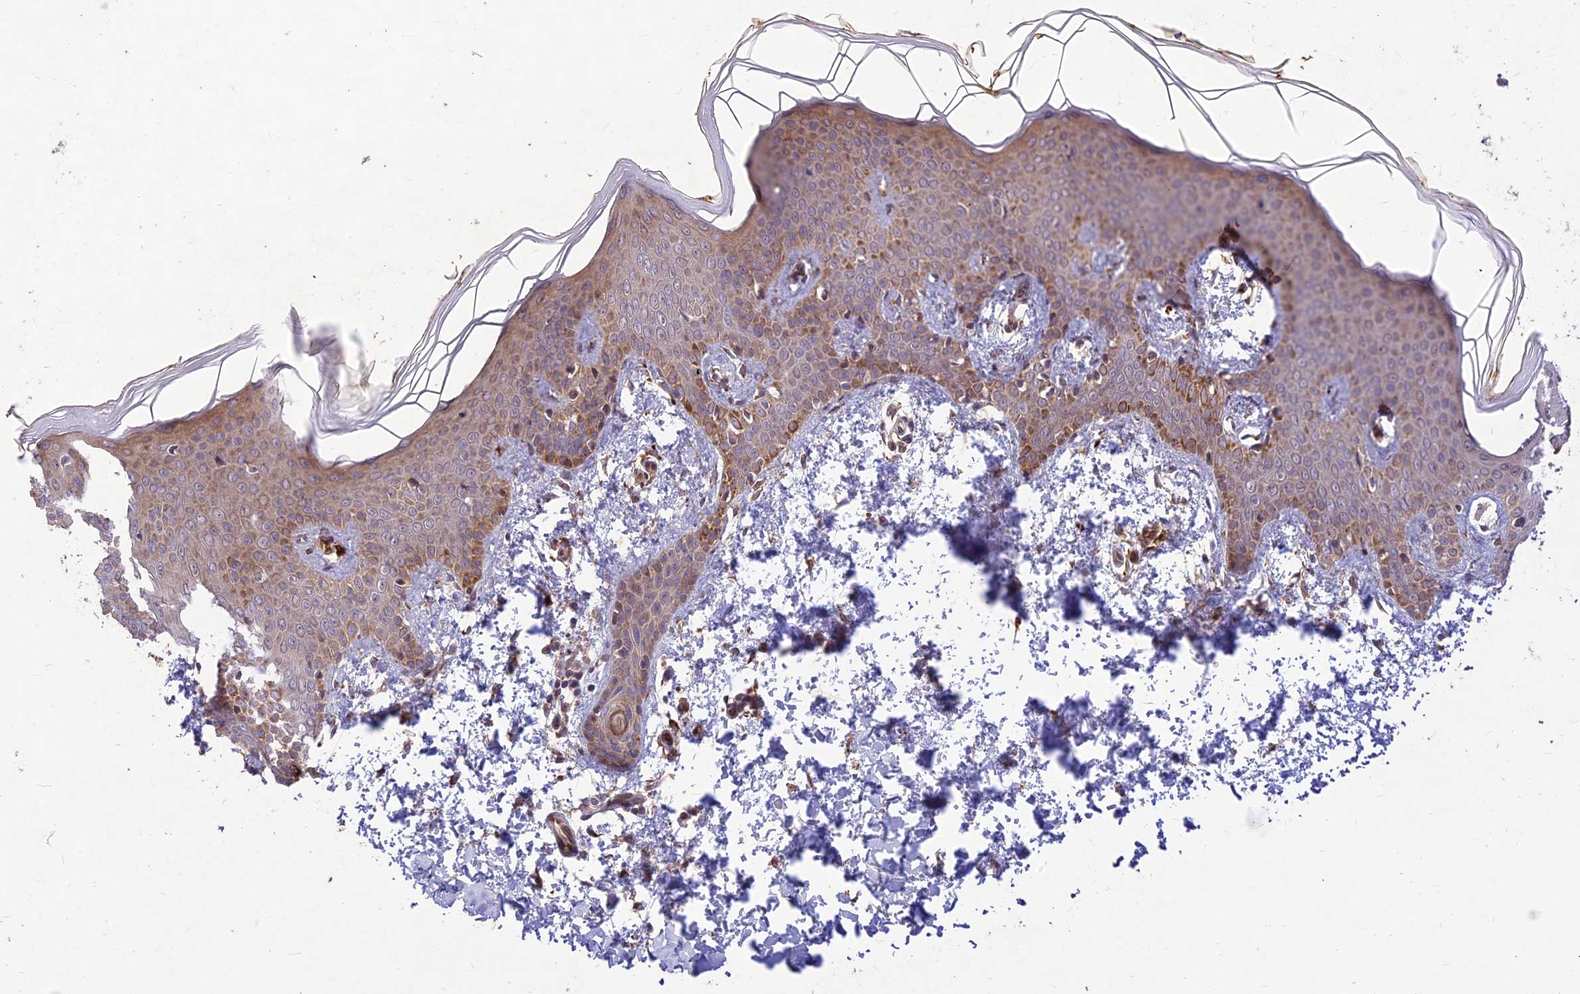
{"staining": {"intensity": "weak", "quantity": ">75%", "location": "cytoplasmic/membranous"}, "tissue": "skin", "cell_type": "Fibroblasts", "image_type": "normal", "snomed": [{"axis": "morphology", "description": "Normal tissue, NOS"}, {"axis": "topography", "description": "Skin"}], "caption": "Human skin stained with a brown dye displays weak cytoplasmic/membranous positive expression in approximately >75% of fibroblasts.", "gene": "PPP1R11", "patient": {"sex": "male", "age": 36}}